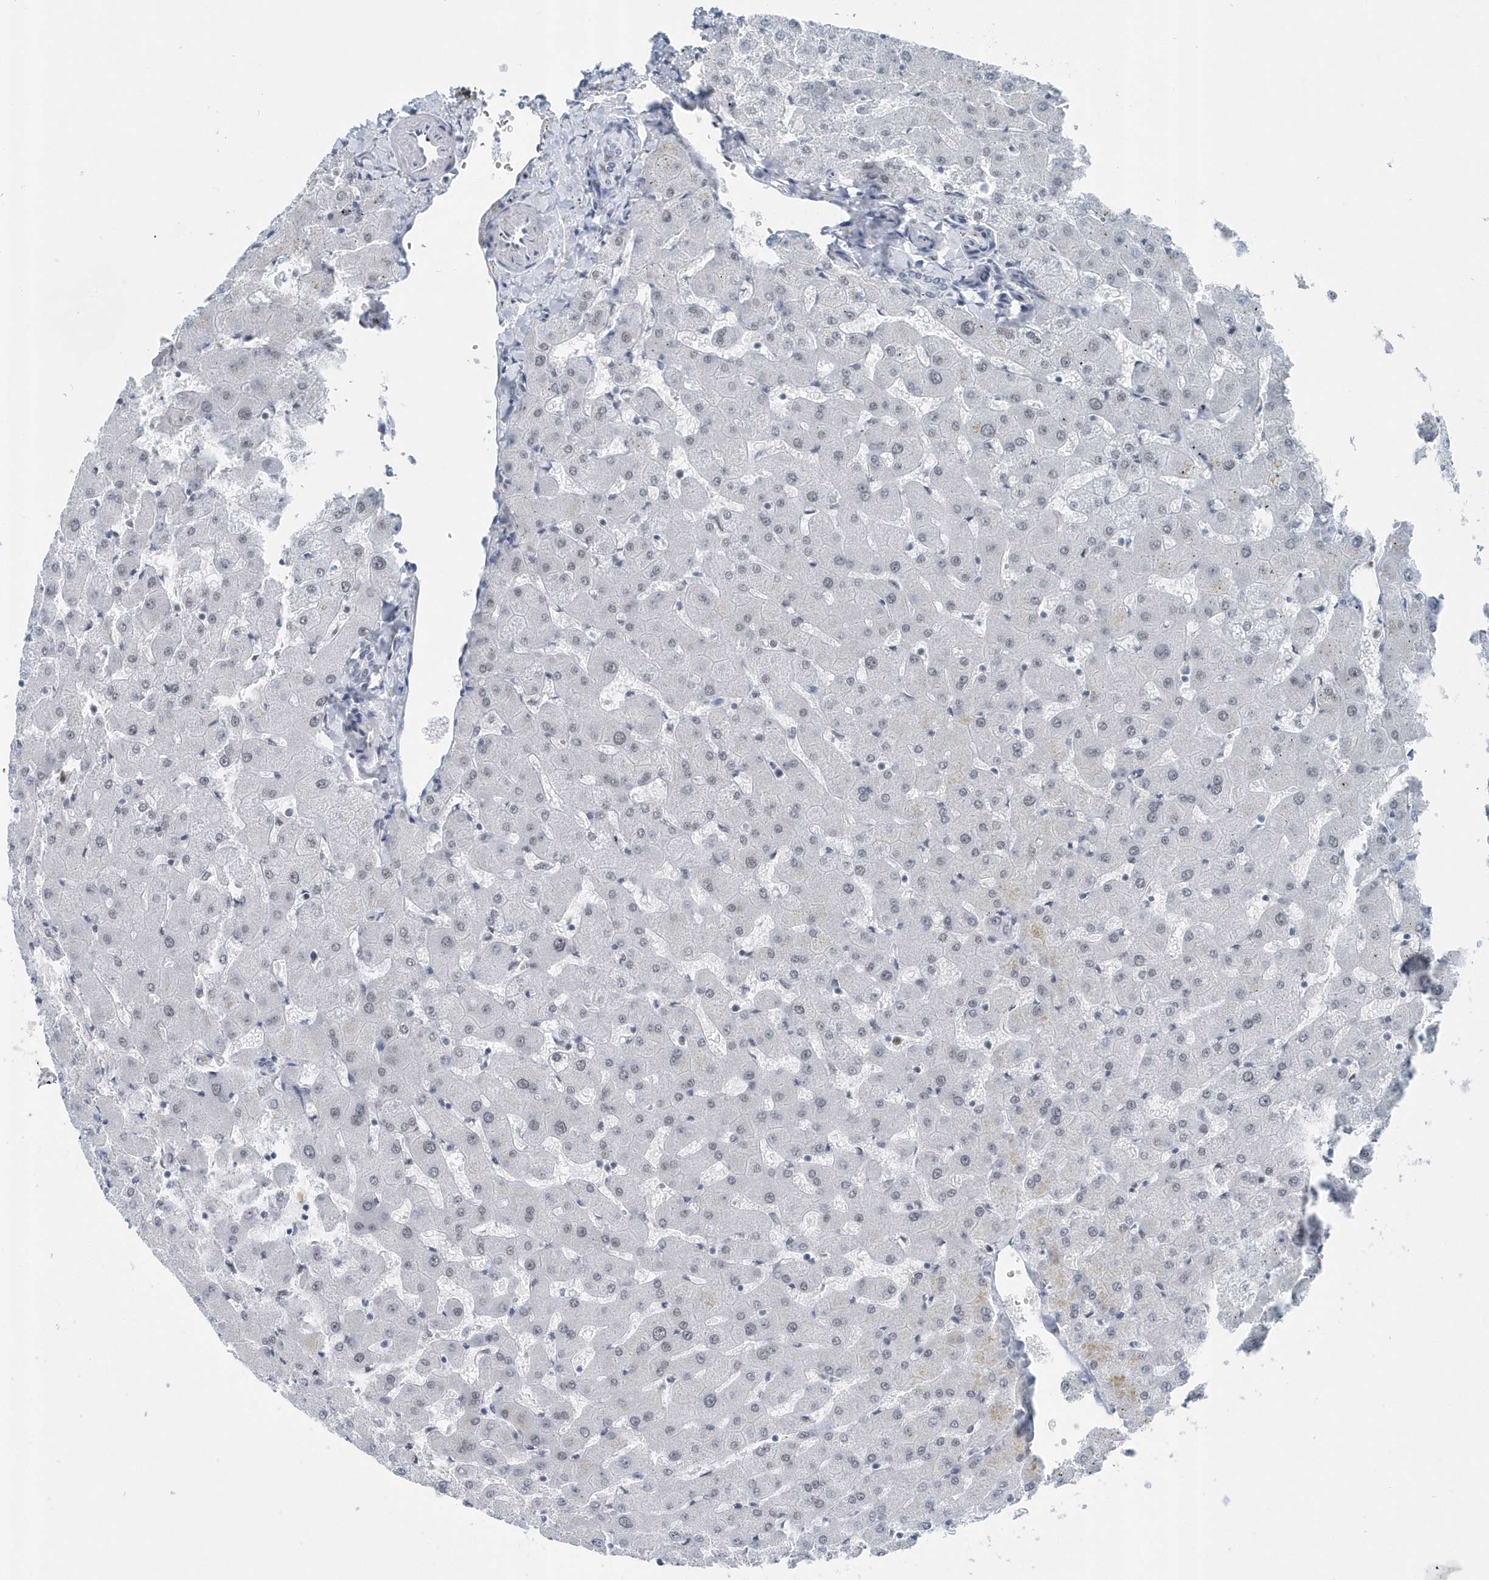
{"staining": {"intensity": "negative", "quantity": "none", "location": "none"}, "tissue": "liver", "cell_type": "Cholangiocytes", "image_type": "normal", "snomed": [{"axis": "morphology", "description": "Normal tissue, NOS"}, {"axis": "topography", "description": "Liver"}], "caption": "Histopathology image shows no protein positivity in cholangiocytes of benign liver. The staining is performed using DAB brown chromogen with nuclei counter-stained in using hematoxylin.", "gene": "FIP1L1", "patient": {"sex": "female", "age": 63}}